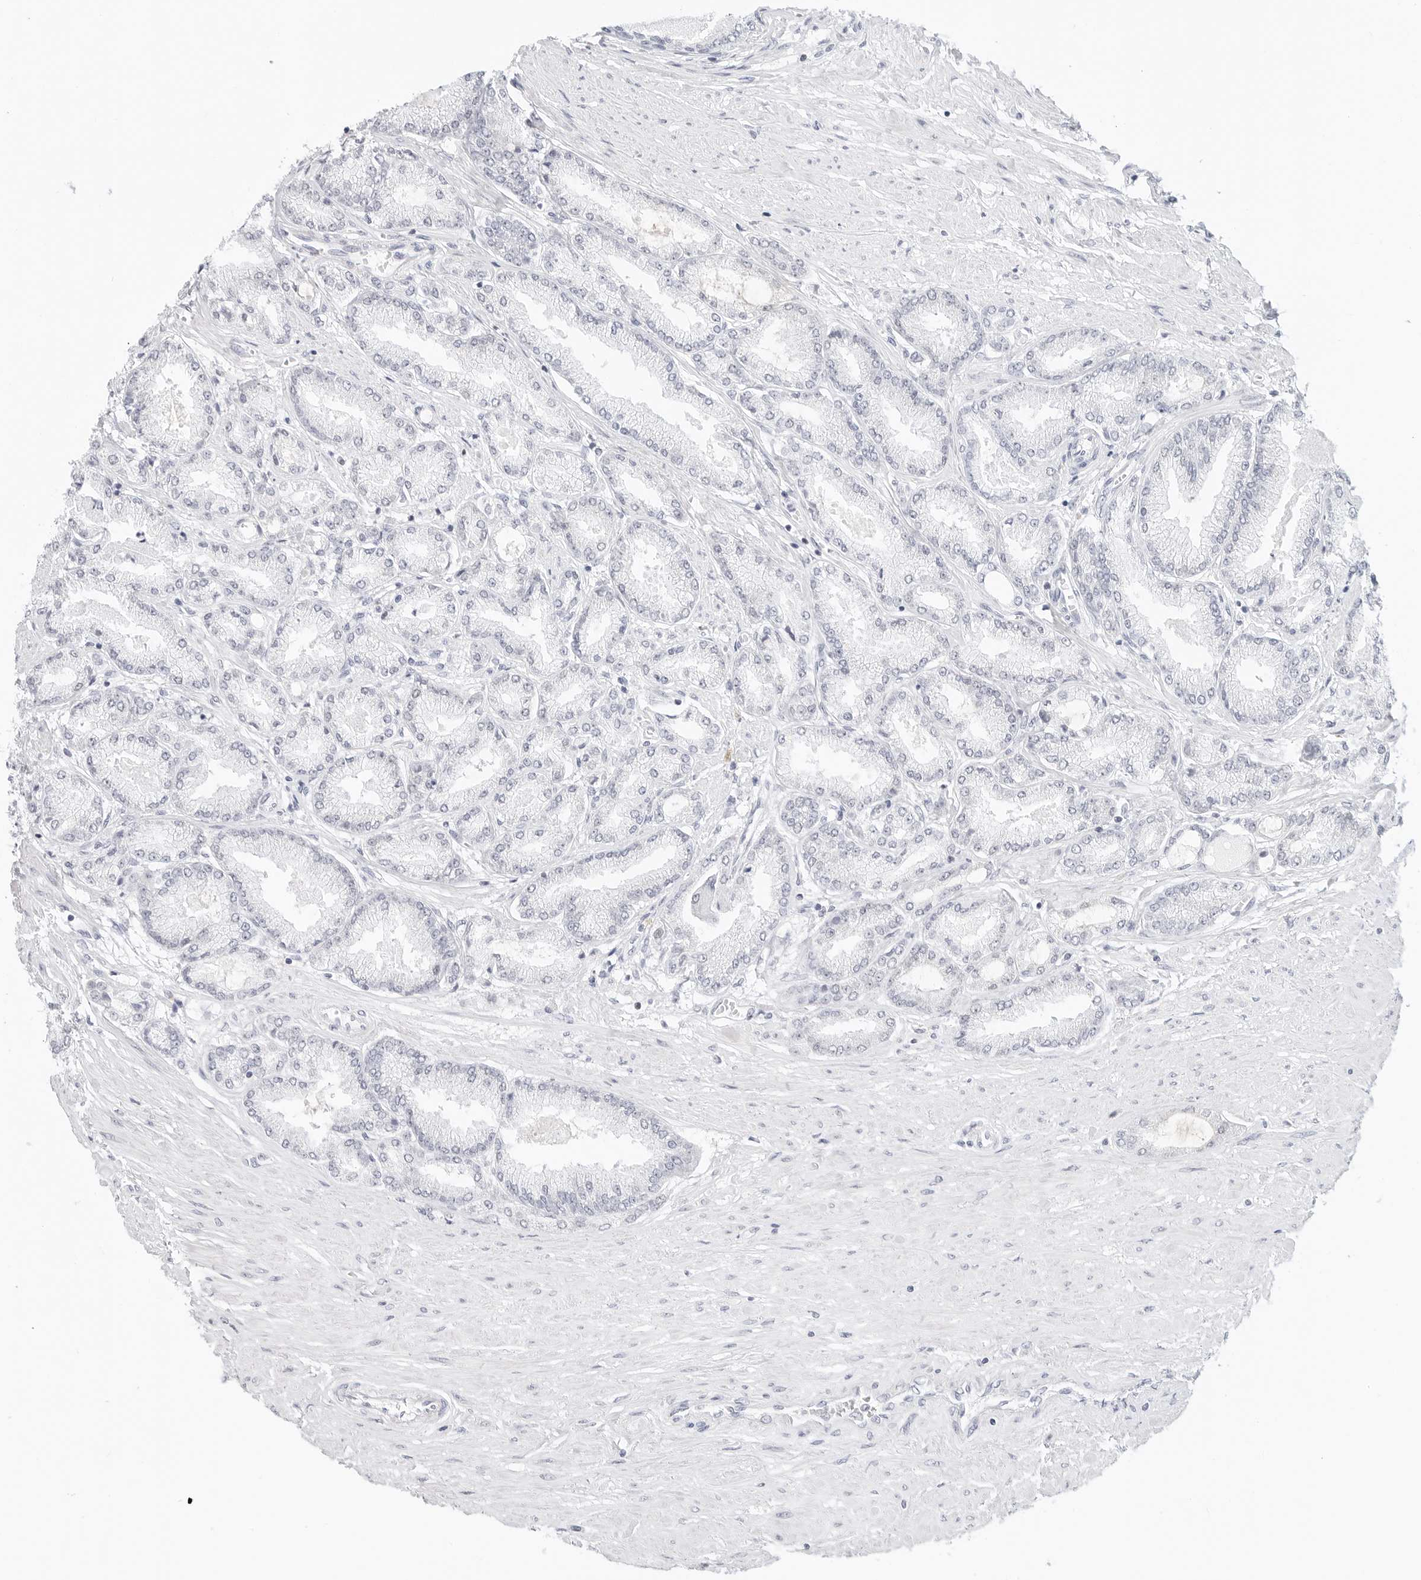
{"staining": {"intensity": "negative", "quantity": "none", "location": "none"}, "tissue": "prostate cancer", "cell_type": "Tumor cells", "image_type": "cancer", "snomed": [{"axis": "morphology", "description": "Adenocarcinoma, Low grade"}, {"axis": "topography", "description": "Prostate"}], "caption": "DAB immunohistochemical staining of prostate cancer (adenocarcinoma (low-grade)) displays no significant positivity in tumor cells. Brightfield microscopy of immunohistochemistry (IHC) stained with DAB (brown) and hematoxylin (blue), captured at high magnification.", "gene": "TSEN2", "patient": {"sex": "male", "age": 63}}